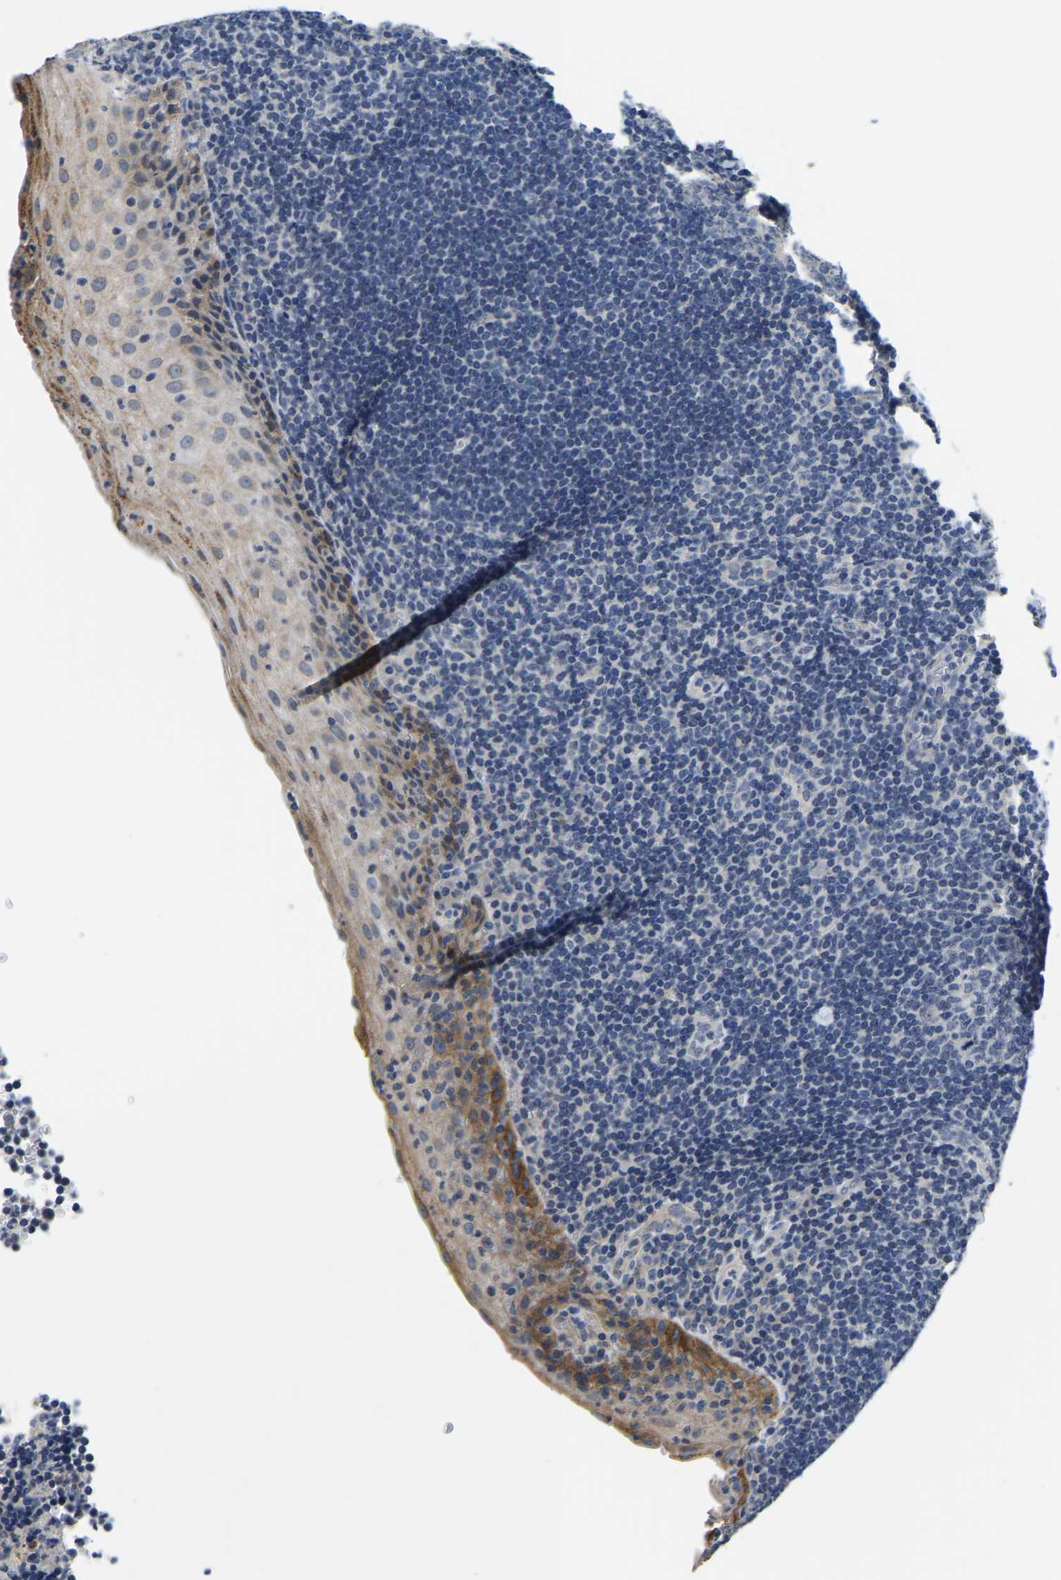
{"staining": {"intensity": "negative", "quantity": "none", "location": "none"}, "tissue": "tonsil", "cell_type": "Germinal center cells", "image_type": "normal", "snomed": [{"axis": "morphology", "description": "Normal tissue, NOS"}, {"axis": "topography", "description": "Tonsil"}], "caption": "This is a image of immunohistochemistry staining of normal tonsil, which shows no positivity in germinal center cells.", "gene": "ITGA2", "patient": {"sex": "male", "age": 37}}